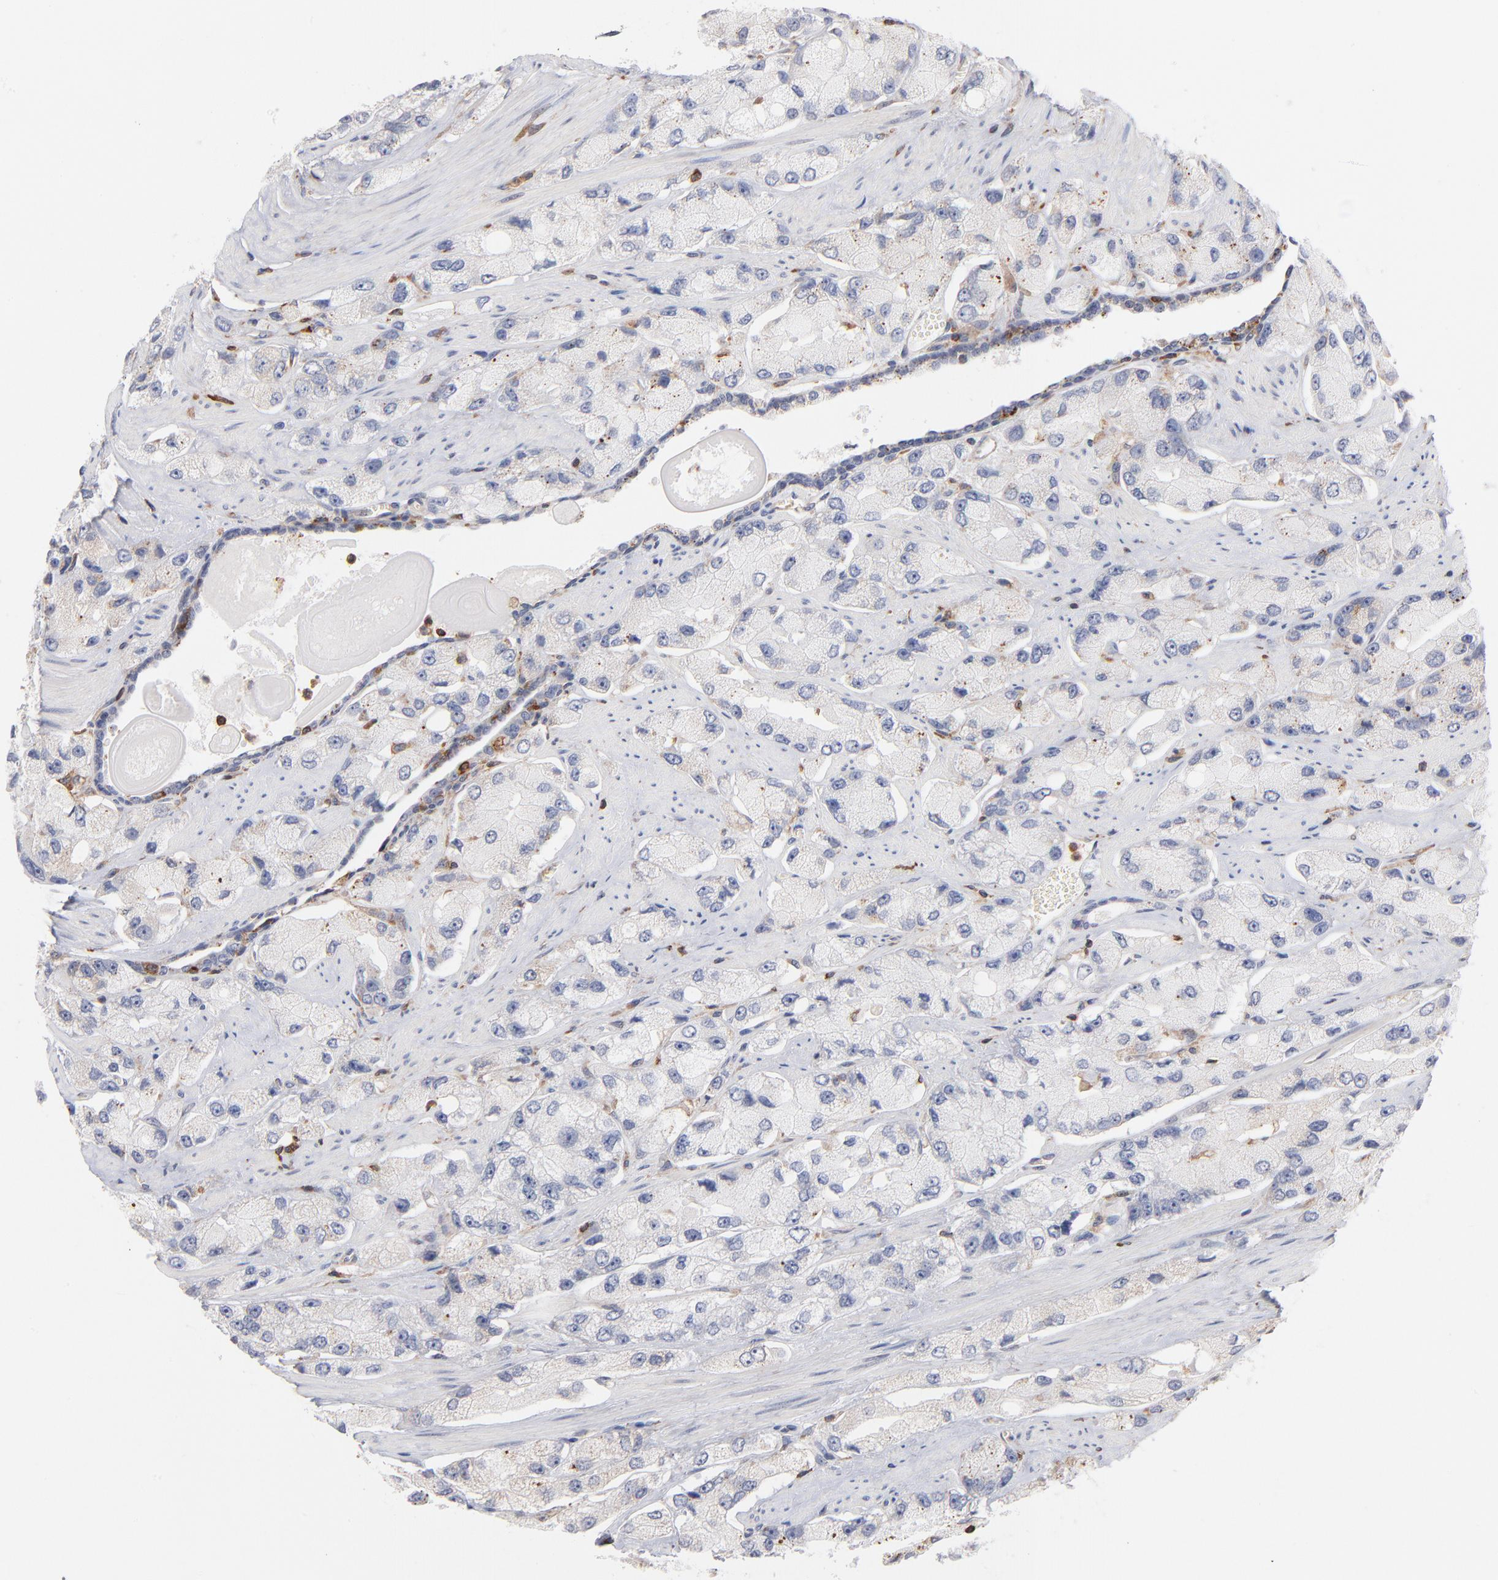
{"staining": {"intensity": "weak", "quantity": "<25%", "location": "cytoplasmic/membranous"}, "tissue": "prostate cancer", "cell_type": "Tumor cells", "image_type": "cancer", "snomed": [{"axis": "morphology", "description": "Adenocarcinoma, High grade"}, {"axis": "topography", "description": "Prostate"}], "caption": "Human adenocarcinoma (high-grade) (prostate) stained for a protein using IHC reveals no staining in tumor cells.", "gene": "WIPF1", "patient": {"sex": "male", "age": 58}}